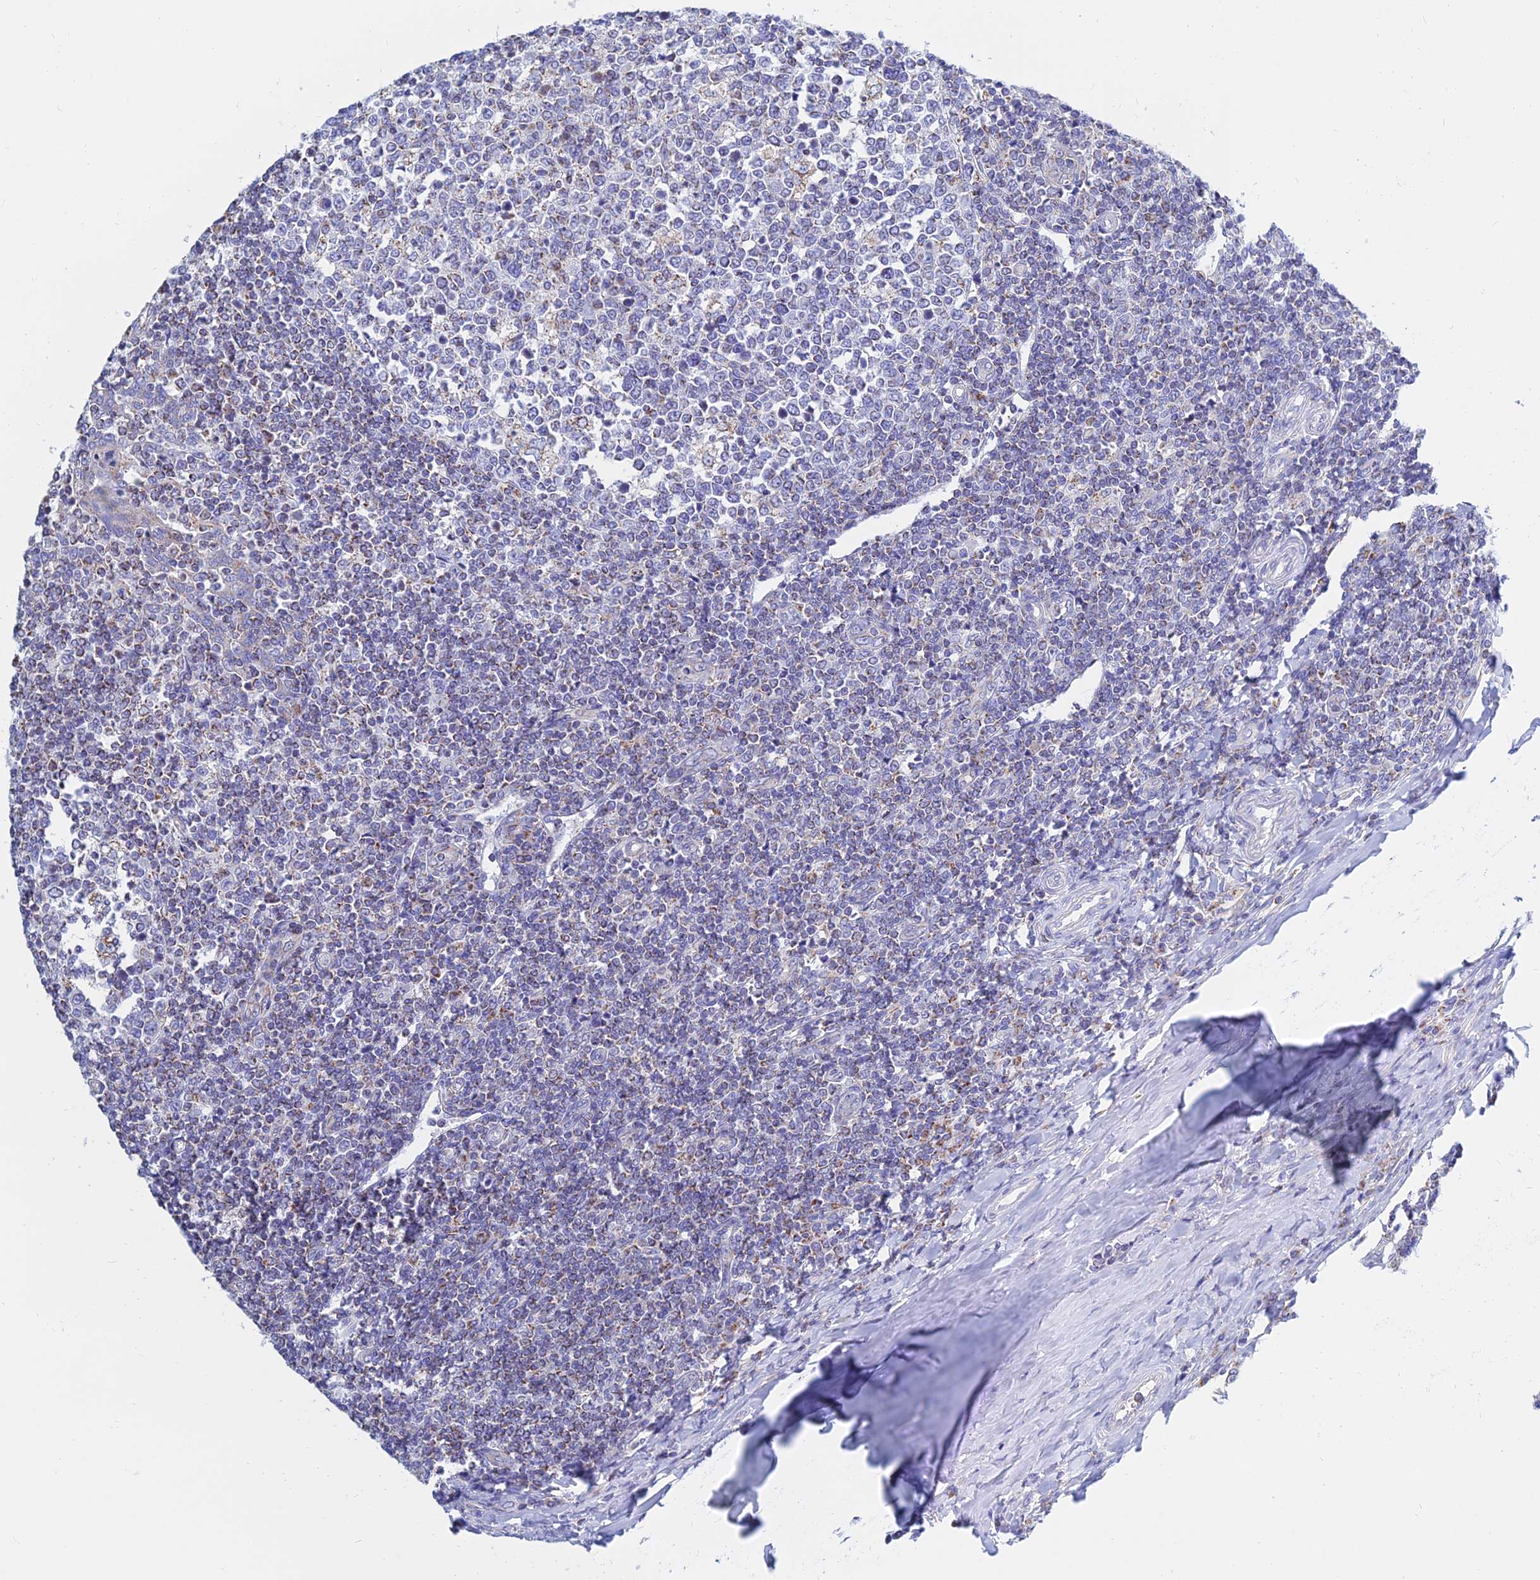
{"staining": {"intensity": "negative", "quantity": "none", "location": "none"}, "tissue": "tonsil", "cell_type": "Germinal center cells", "image_type": "normal", "snomed": [{"axis": "morphology", "description": "Normal tissue, NOS"}, {"axis": "topography", "description": "Tonsil"}], "caption": "High magnification brightfield microscopy of unremarkable tonsil stained with DAB (brown) and counterstained with hematoxylin (blue): germinal center cells show no significant staining.", "gene": "MGST1", "patient": {"sex": "female", "age": 19}}